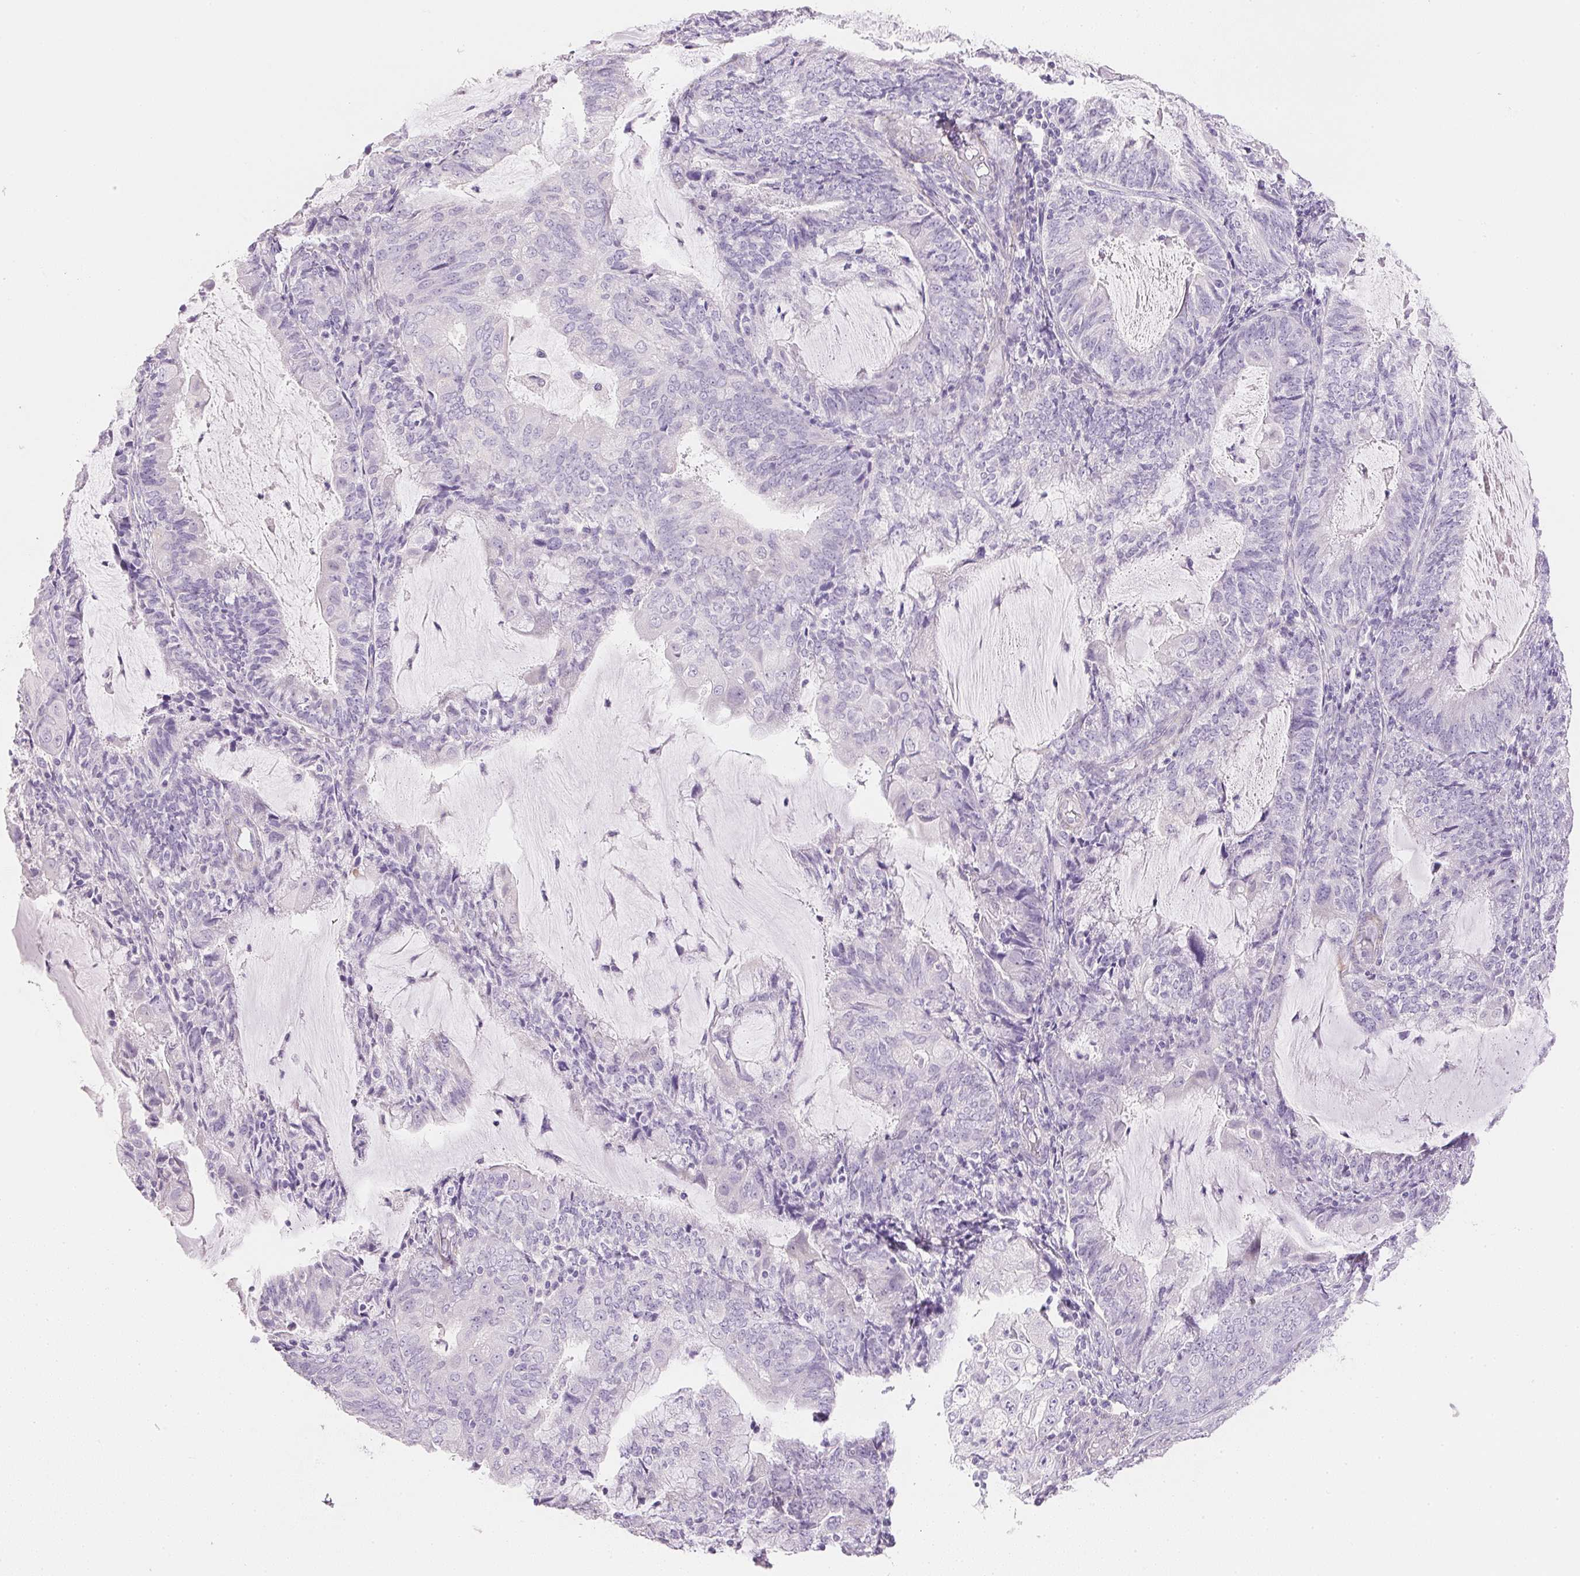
{"staining": {"intensity": "negative", "quantity": "none", "location": "none"}, "tissue": "endometrial cancer", "cell_type": "Tumor cells", "image_type": "cancer", "snomed": [{"axis": "morphology", "description": "Adenocarcinoma, NOS"}, {"axis": "topography", "description": "Endometrium"}], "caption": "Immunohistochemistry micrograph of endometrial cancer stained for a protein (brown), which reveals no staining in tumor cells.", "gene": "KCNE2", "patient": {"sex": "female", "age": 81}}